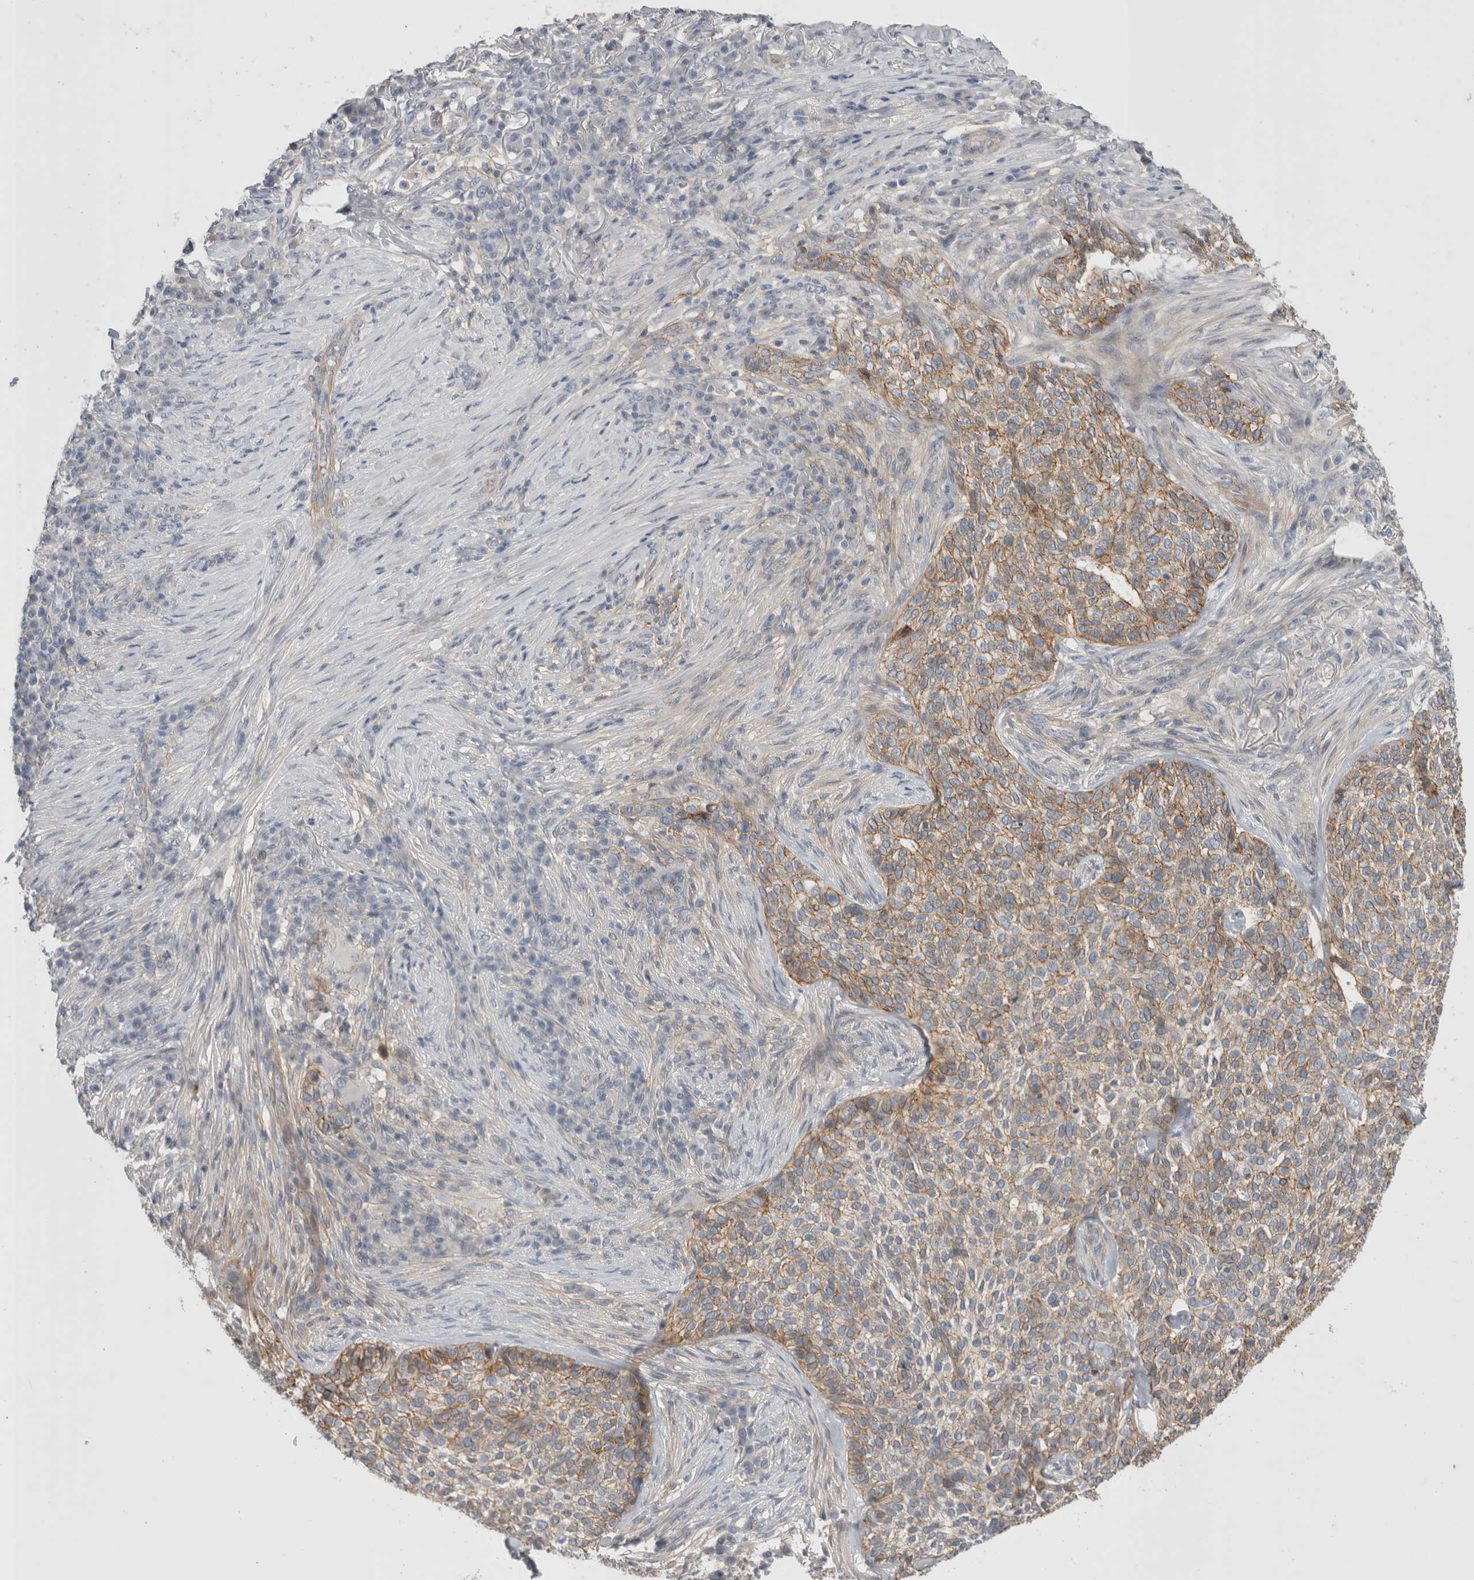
{"staining": {"intensity": "moderate", "quantity": ">75%", "location": "cytoplasmic/membranous"}, "tissue": "skin cancer", "cell_type": "Tumor cells", "image_type": "cancer", "snomed": [{"axis": "morphology", "description": "Basal cell carcinoma"}, {"axis": "topography", "description": "Skin"}], "caption": "Immunohistochemical staining of skin cancer (basal cell carcinoma) demonstrates medium levels of moderate cytoplasmic/membranous protein positivity in approximately >75% of tumor cells. (Brightfield microscopy of DAB IHC at high magnification).", "gene": "VANGL1", "patient": {"sex": "female", "age": 64}}